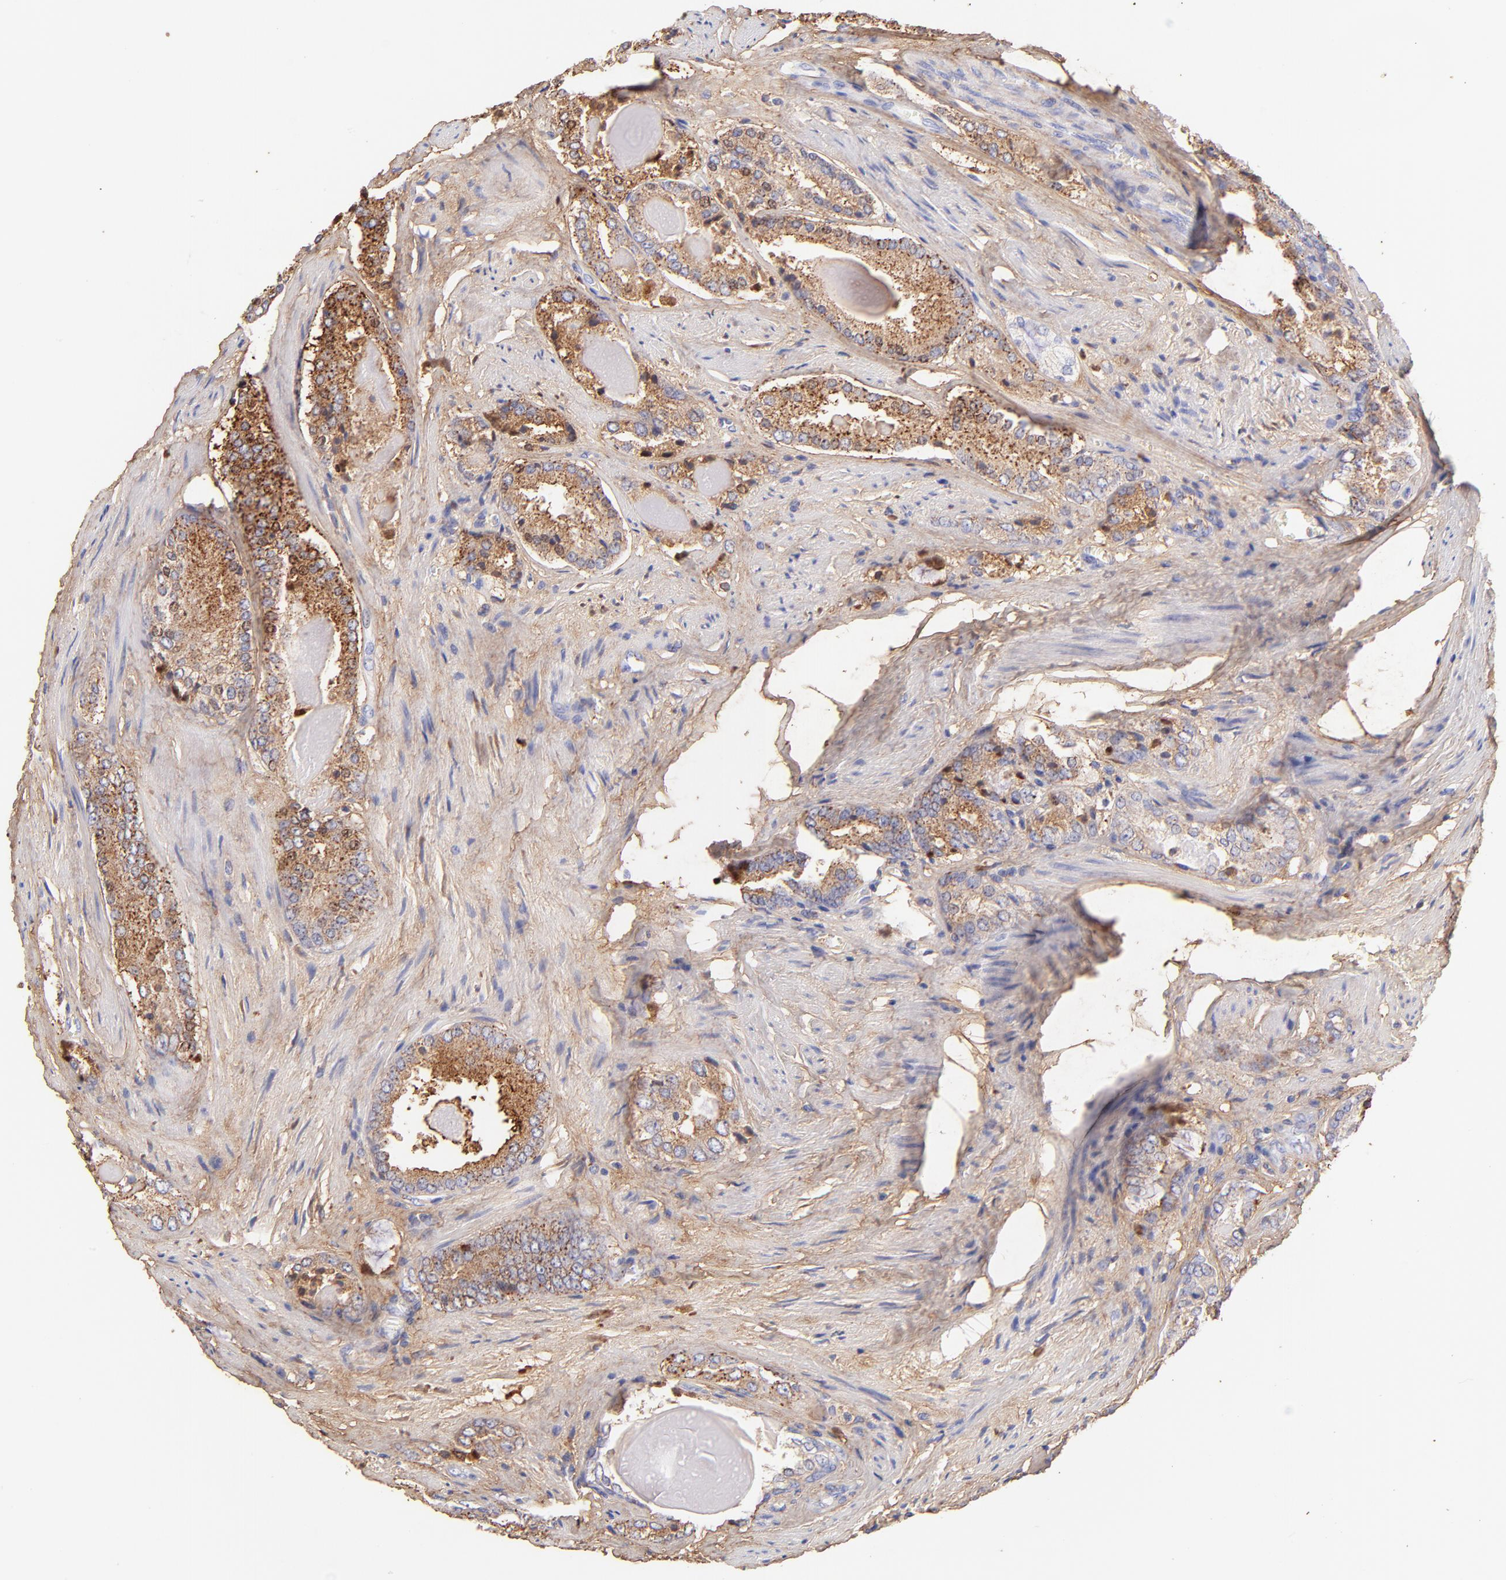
{"staining": {"intensity": "moderate", "quantity": ">75%", "location": "cytoplasmic/membranous"}, "tissue": "prostate cancer", "cell_type": "Tumor cells", "image_type": "cancer", "snomed": [{"axis": "morphology", "description": "Adenocarcinoma, Medium grade"}, {"axis": "topography", "description": "Prostate"}], "caption": "Immunohistochemical staining of human prostate cancer (medium-grade adenocarcinoma) demonstrates moderate cytoplasmic/membranous protein staining in about >75% of tumor cells.", "gene": "BGN", "patient": {"sex": "male", "age": 60}}